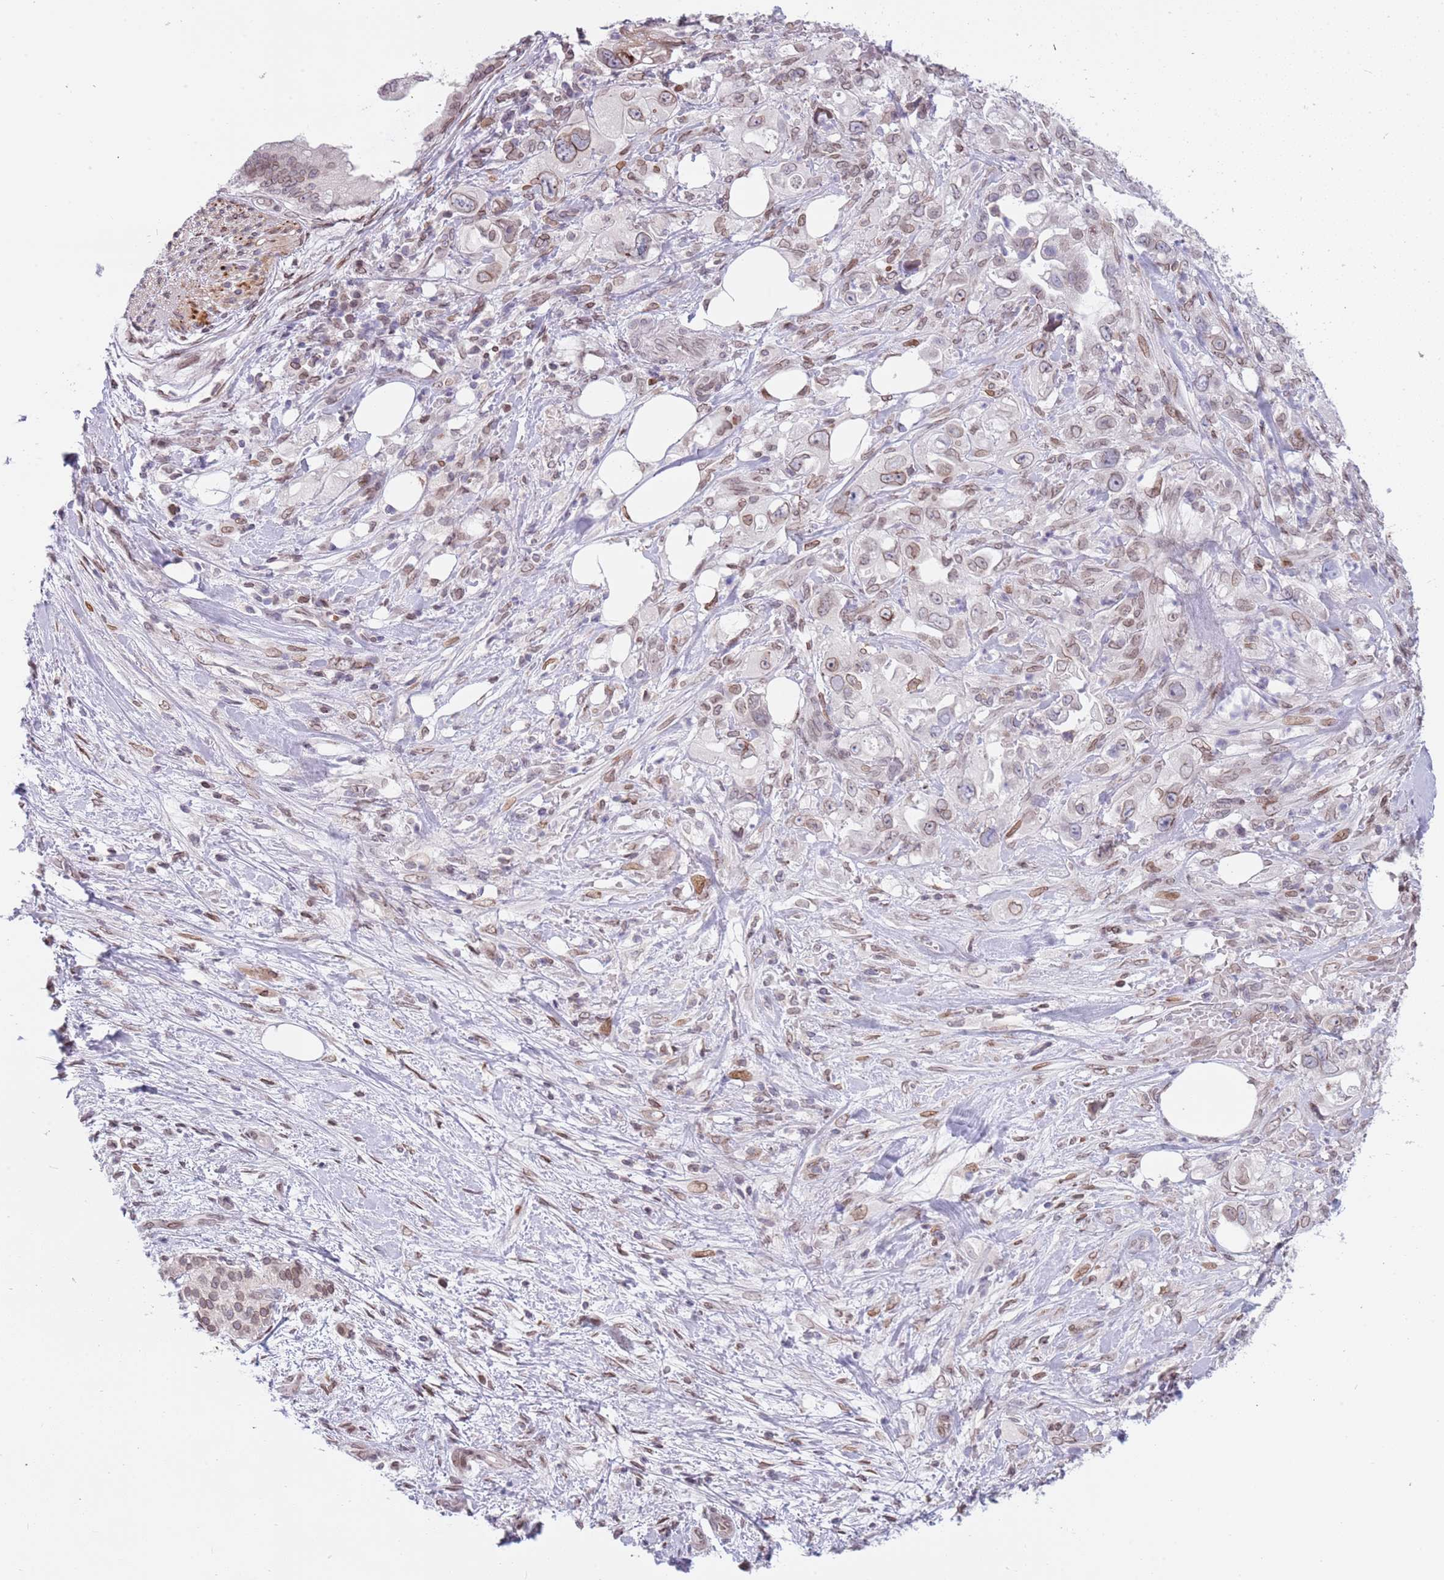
{"staining": {"intensity": "moderate", "quantity": "25%-75%", "location": "cytoplasmic/membranous,nuclear"}, "tissue": "pancreatic cancer", "cell_type": "Tumor cells", "image_type": "cancer", "snomed": [{"axis": "morphology", "description": "Adenocarcinoma, NOS"}, {"axis": "topography", "description": "Pancreas"}], "caption": "Immunohistochemistry (IHC) micrograph of human pancreatic cancer stained for a protein (brown), which shows medium levels of moderate cytoplasmic/membranous and nuclear positivity in about 25%-75% of tumor cells.", "gene": "KLHDC2", "patient": {"sex": "female", "age": 61}}